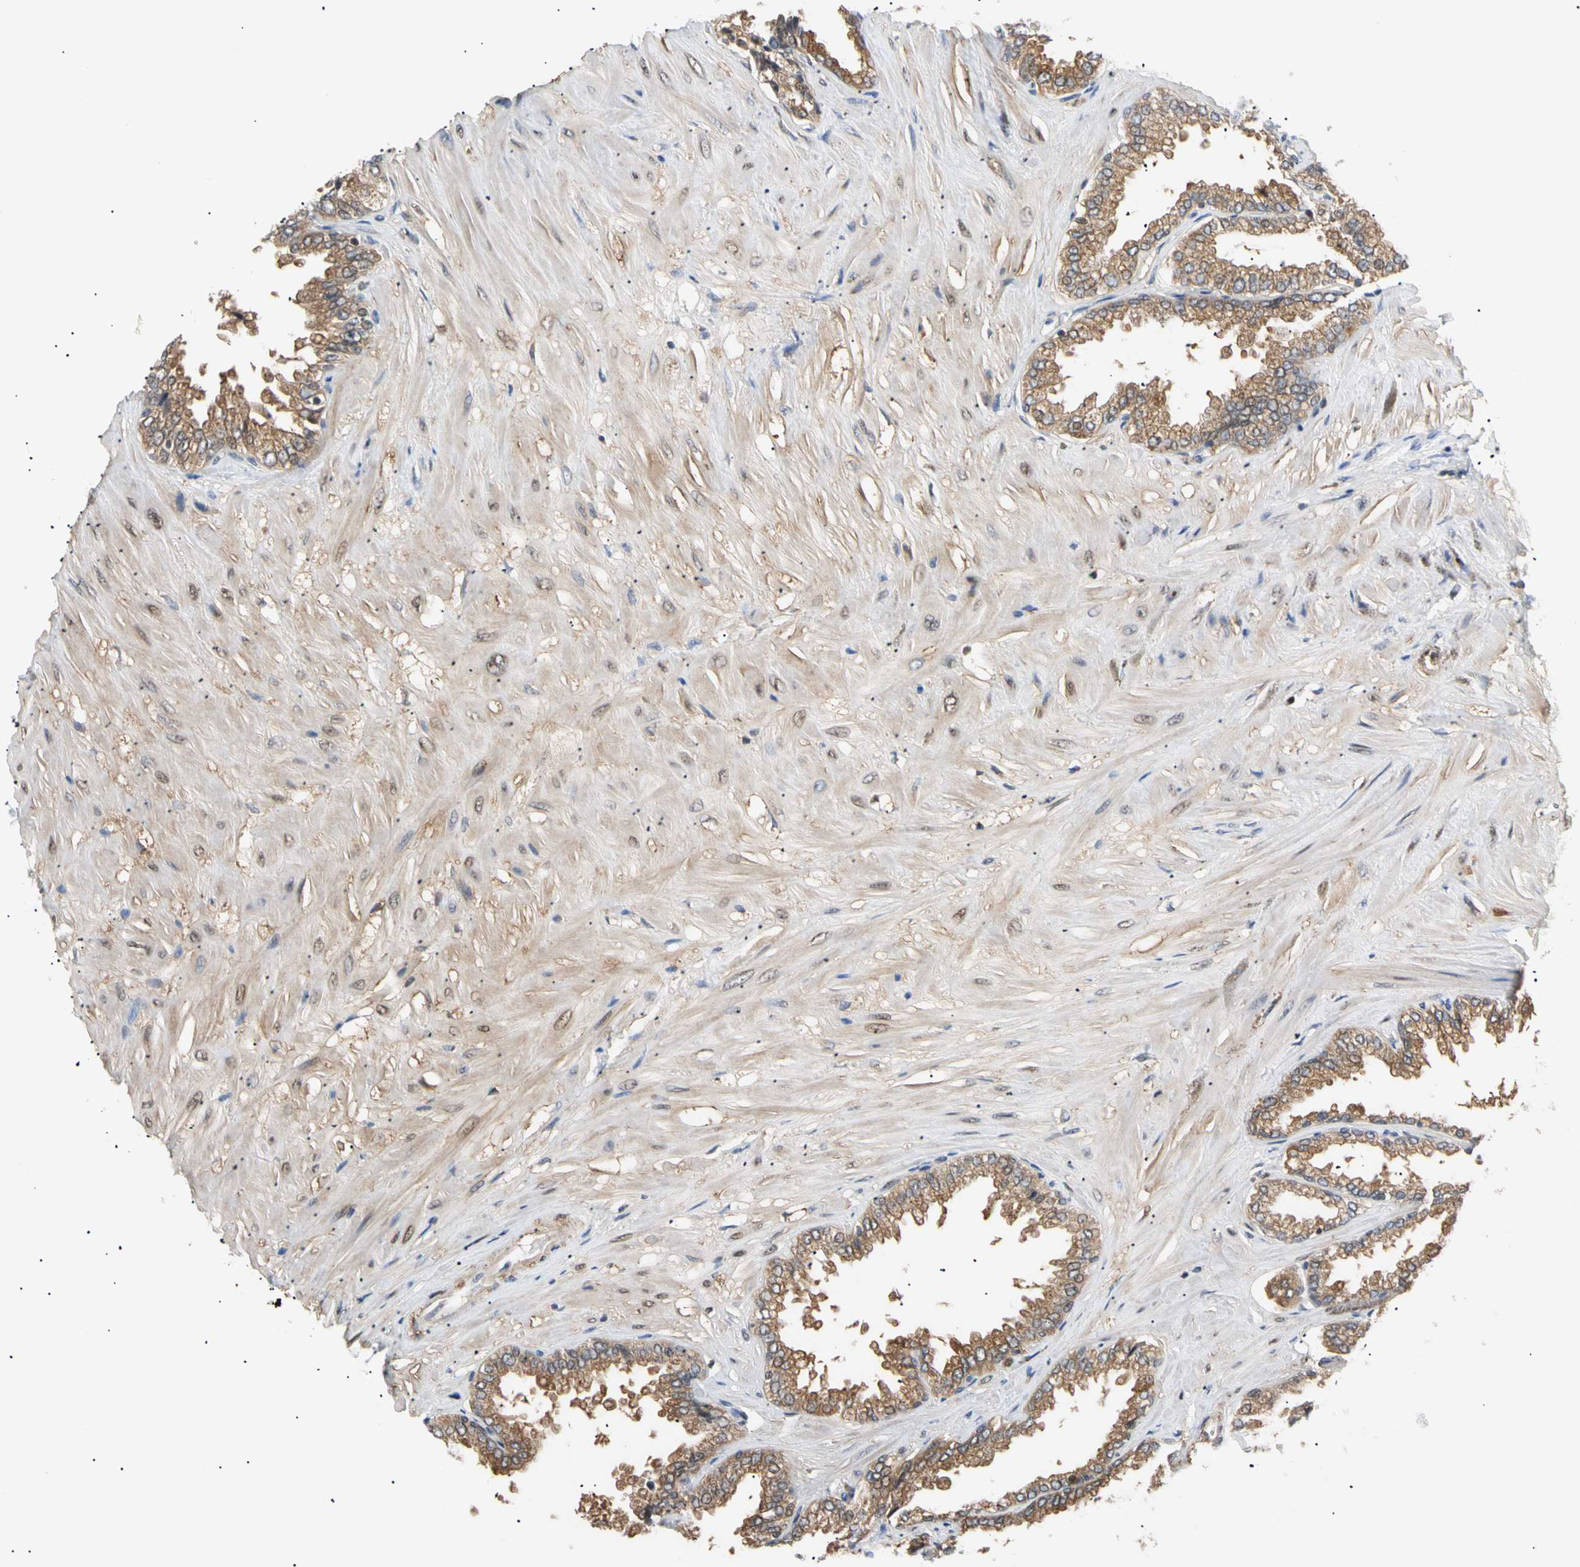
{"staining": {"intensity": "moderate", "quantity": ">75%", "location": "cytoplasmic/membranous"}, "tissue": "seminal vesicle", "cell_type": "Glandular cells", "image_type": "normal", "snomed": [{"axis": "morphology", "description": "Normal tissue, NOS"}, {"axis": "topography", "description": "Seminal veicle"}], "caption": "Protein expression analysis of benign human seminal vesicle reveals moderate cytoplasmic/membranous expression in approximately >75% of glandular cells. The protein of interest is shown in brown color, while the nuclei are stained blue.", "gene": "SEC23B", "patient": {"sex": "male", "age": 46}}